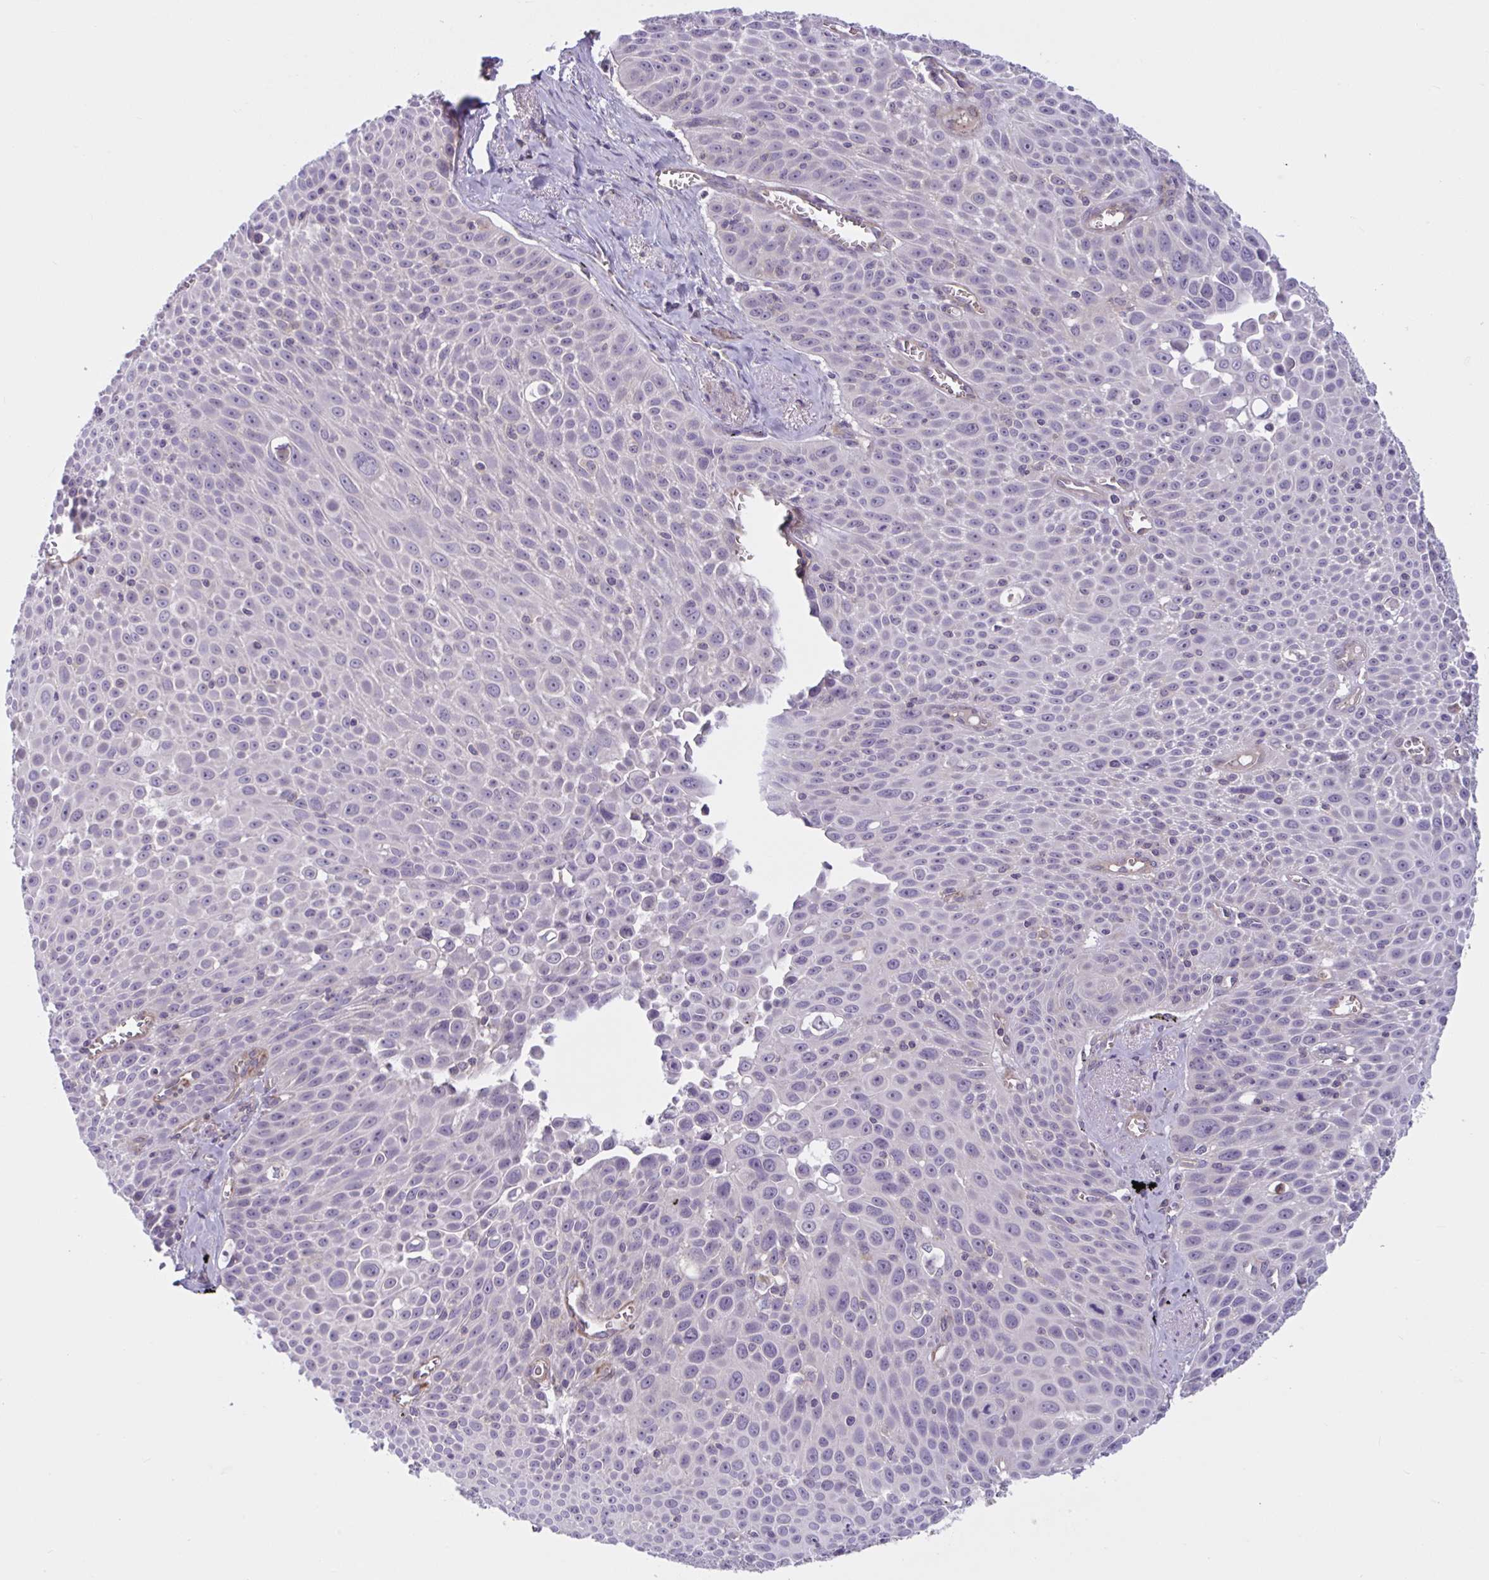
{"staining": {"intensity": "negative", "quantity": "none", "location": "none"}, "tissue": "lung cancer", "cell_type": "Tumor cells", "image_type": "cancer", "snomed": [{"axis": "morphology", "description": "Squamous cell carcinoma, NOS"}, {"axis": "morphology", "description": "Squamous cell carcinoma, metastatic, NOS"}, {"axis": "topography", "description": "Lymph node"}, {"axis": "topography", "description": "Lung"}], "caption": "IHC photomicrograph of neoplastic tissue: human lung cancer (squamous cell carcinoma) stained with DAB (3,3'-diaminobenzidine) exhibits no significant protein staining in tumor cells.", "gene": "WNT9B", "patient": {"sex": "female", "age": 62}}